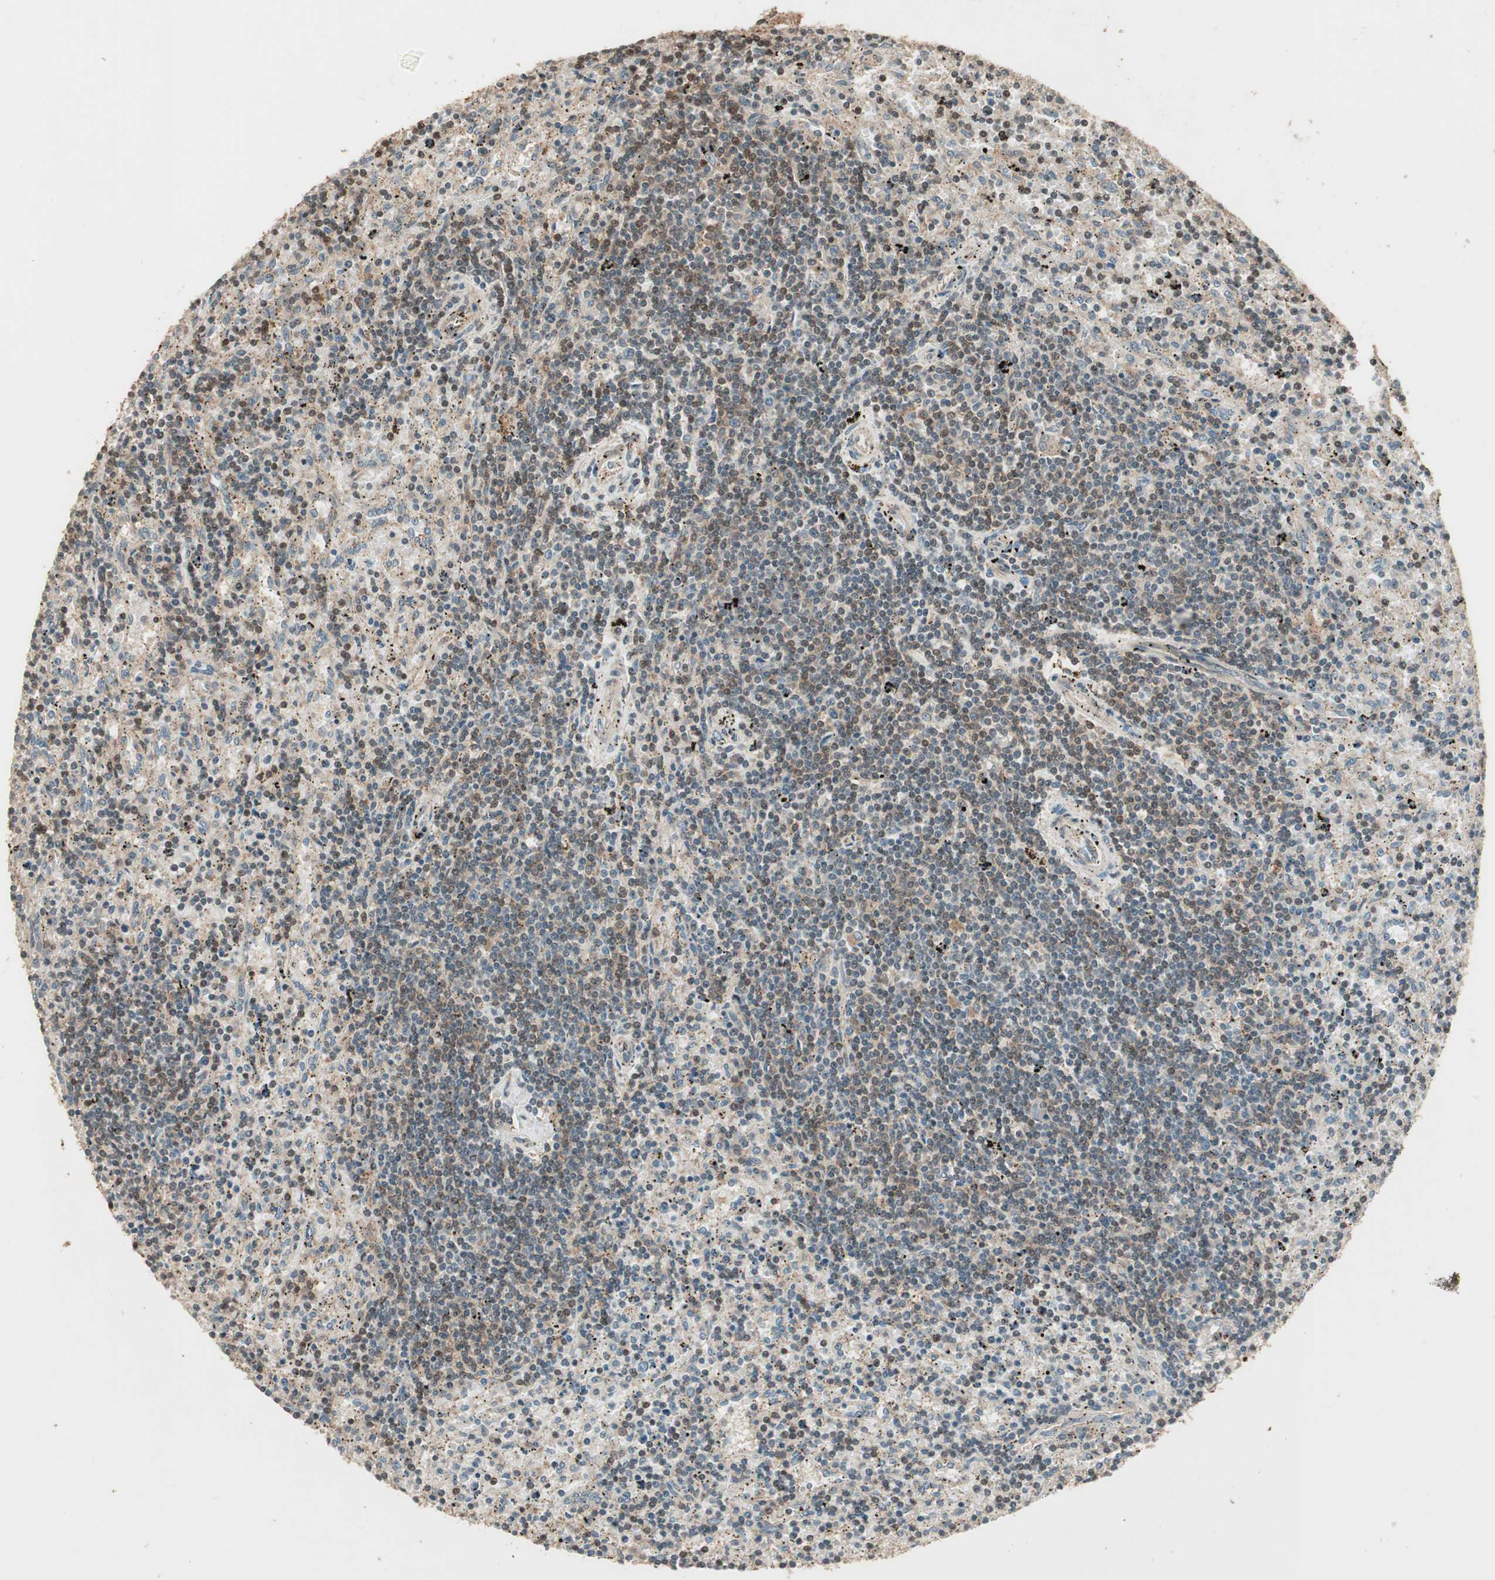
{"staining": {"intensity": "moderate", "quantity": "25%-75%", "location": "cytoplasmic/membranous,nuclear"}, "tissue": "lymphoma", "cell_type": "Tumor cells", "image_type": "cancer", "snomed": [{"axis": "morphology", "description": "Malignant lymphoma, non-Hodgkin's type, Low grade"}, {"axis": "topography", "description": "Spleen"}], "caption": "Tumor cells demonstrate medium levels of moderate cytoplasmic/membranous and nuclear positivity in approximately 25%-75% of cells in human malignant lymphoma, non-Hodgkin's type (low-grade). The protein of interest is shown in brown color, while the nuclei are stained blue.", "gene": "CNOT4", "patient": {"sex": "male", "age": 76}}